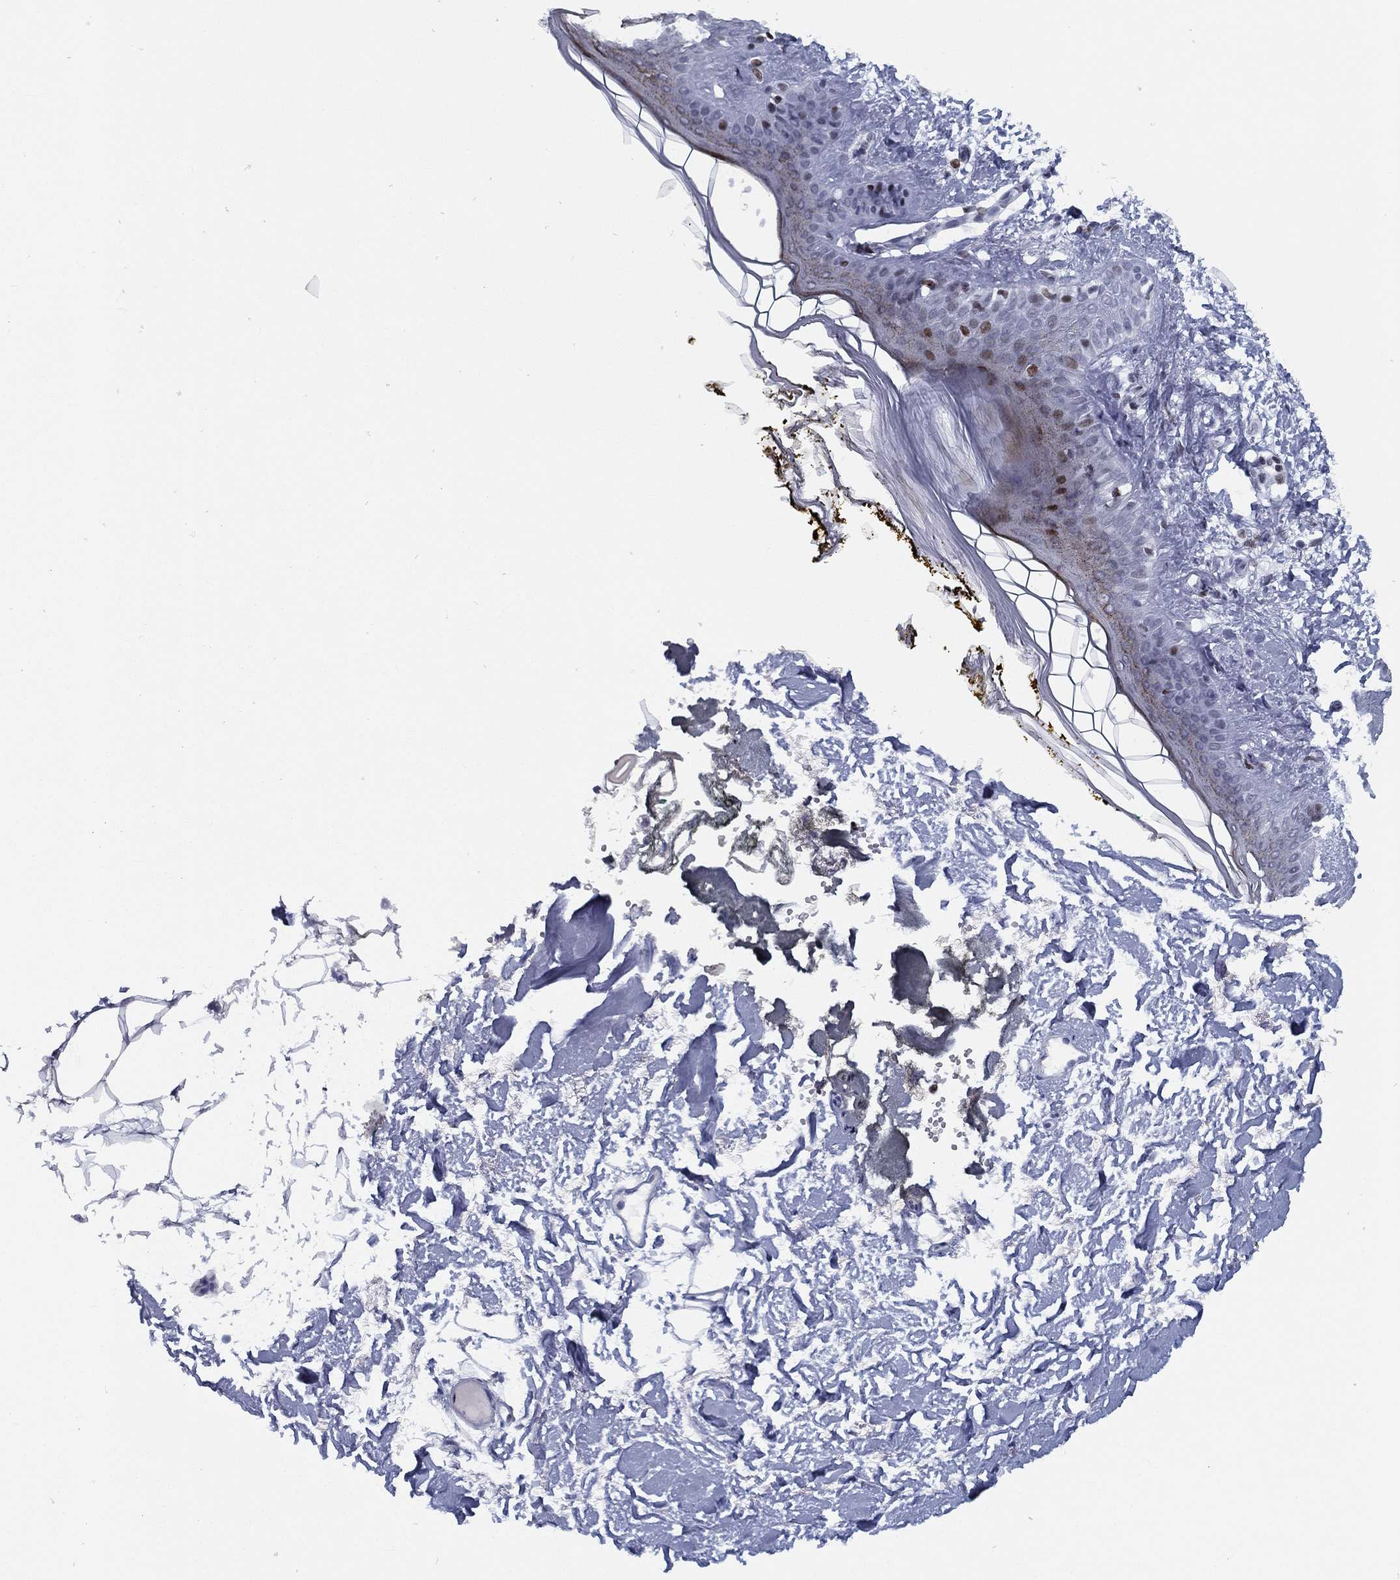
{"staining": {"intensity": "negative", "quantity": "none", "location": "none"}, "tissue": "skin", "cell_type": "Fibroblasts", "image_type": "normal", "snomed": [{"axis": "morphology", "description": "Normal tissue, NOS"}, {"axis": "topography", "description": "Skin"}], "caption": "Immunohistochemistry micrograph of normal skin: skin stained with DAB (3,3'-diaminobenzidine) demonstrates no significant protein positivity in fibroblasts. Brightfield microscopy of immunohistochemistry (IHC) stained with DAB (brown) and hematoxylin (blue), captured at high magnification.", "gene": "CYB561D2", "patient": {"sex": "female", "age": 34}}